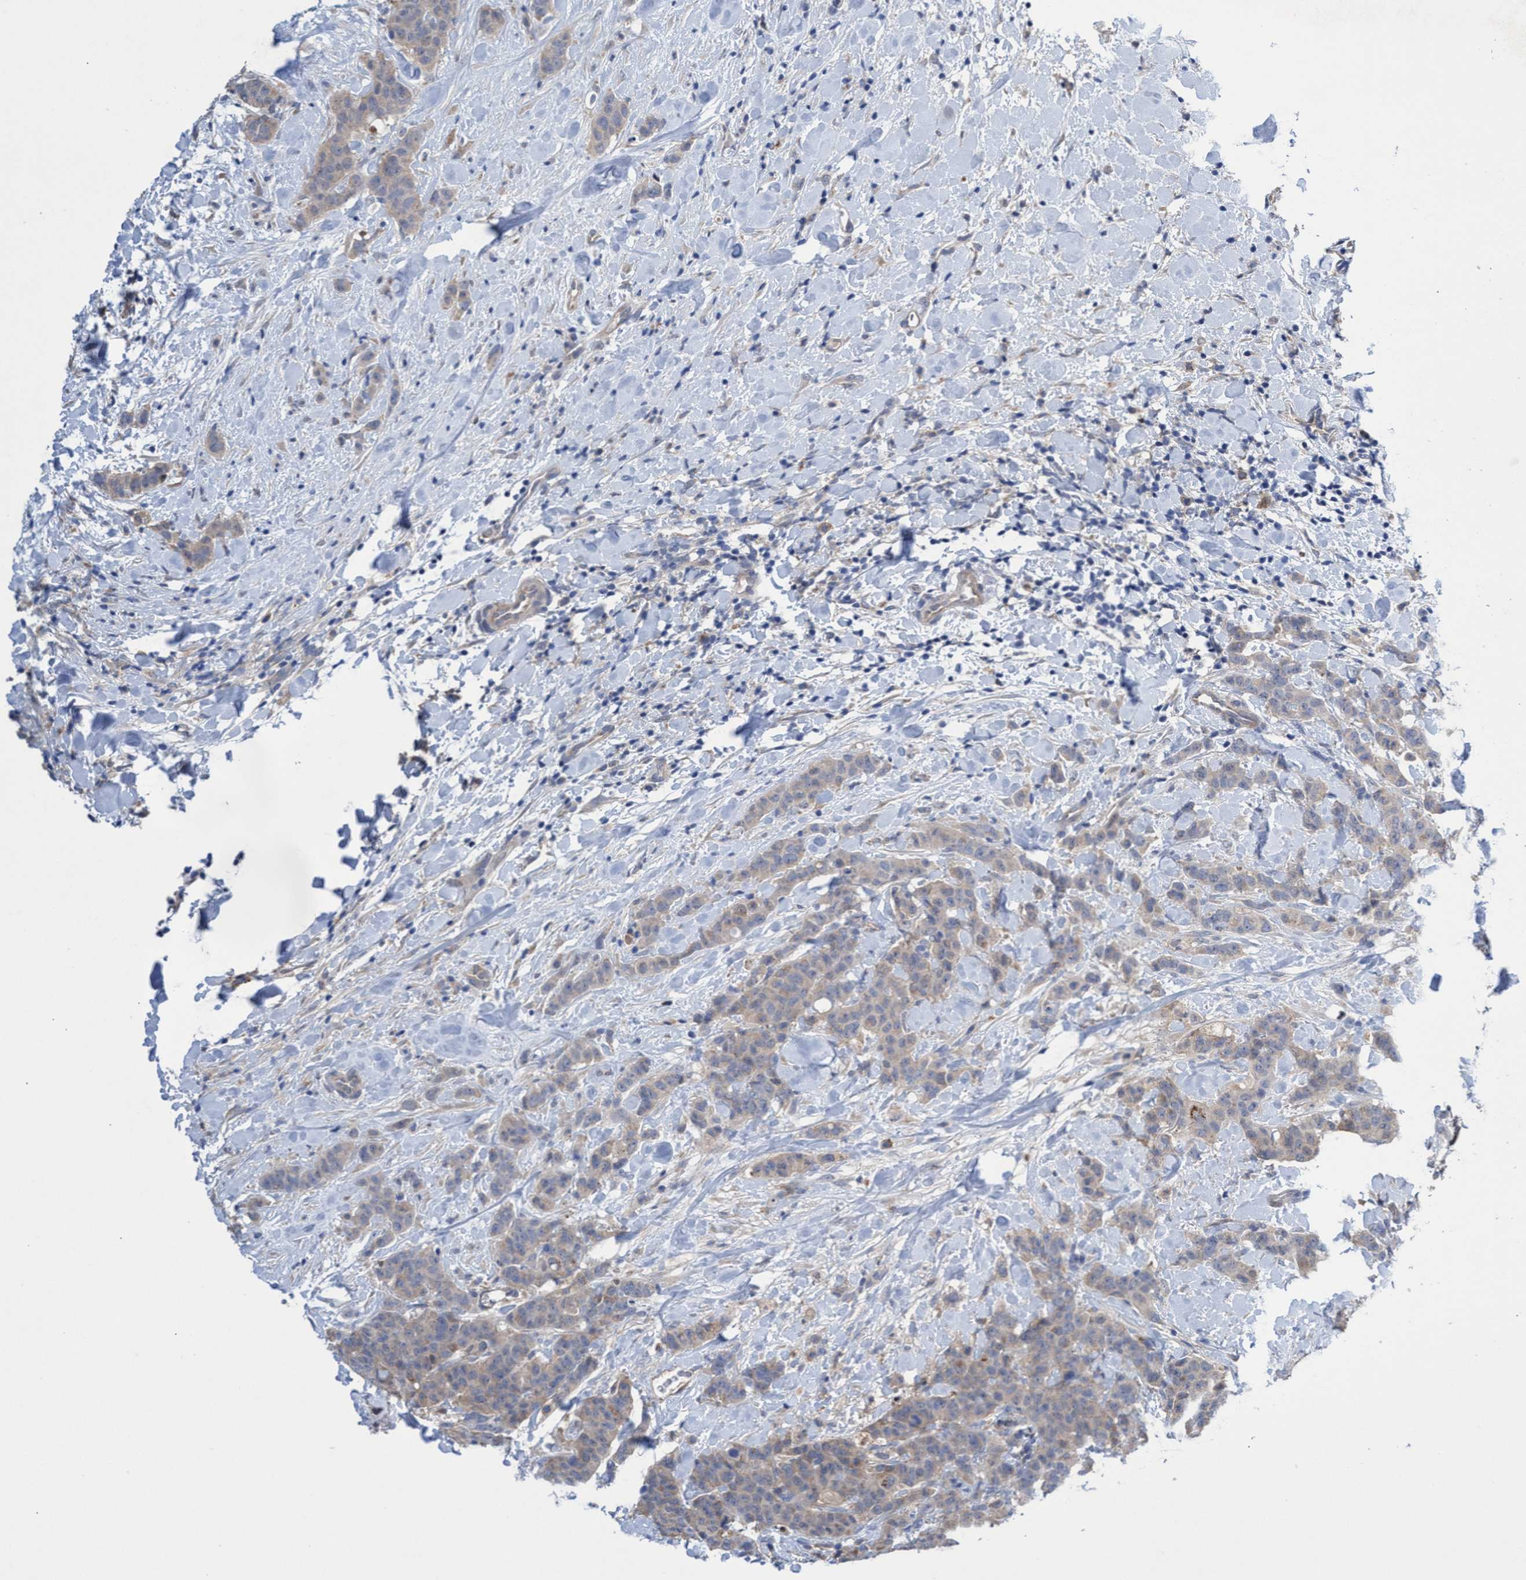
{"staining": {"intensity": "weak", "quantity": ">75%", "location": "cytoplasmic/membranous"}, "tissue": "breast cancer", "cell_type": "Tumor cells", "image_type": "cancer", "snomed": [{"axis": "morphology", "description": "Normal tissue, NOS"}, {"axis": "morphology", "description": "Duct carcinoma"}, {"axis": "topography", "description": "Breast"}], "caption": "Infiltrating ductal carcinoma (breast) stained with DAB IHC shows low levels of weak cytoplasmic/membranous positivity in about >75% of tumor cells.", "gene": "SVEP1", "patient": {"sex": "female", "age": 40}}